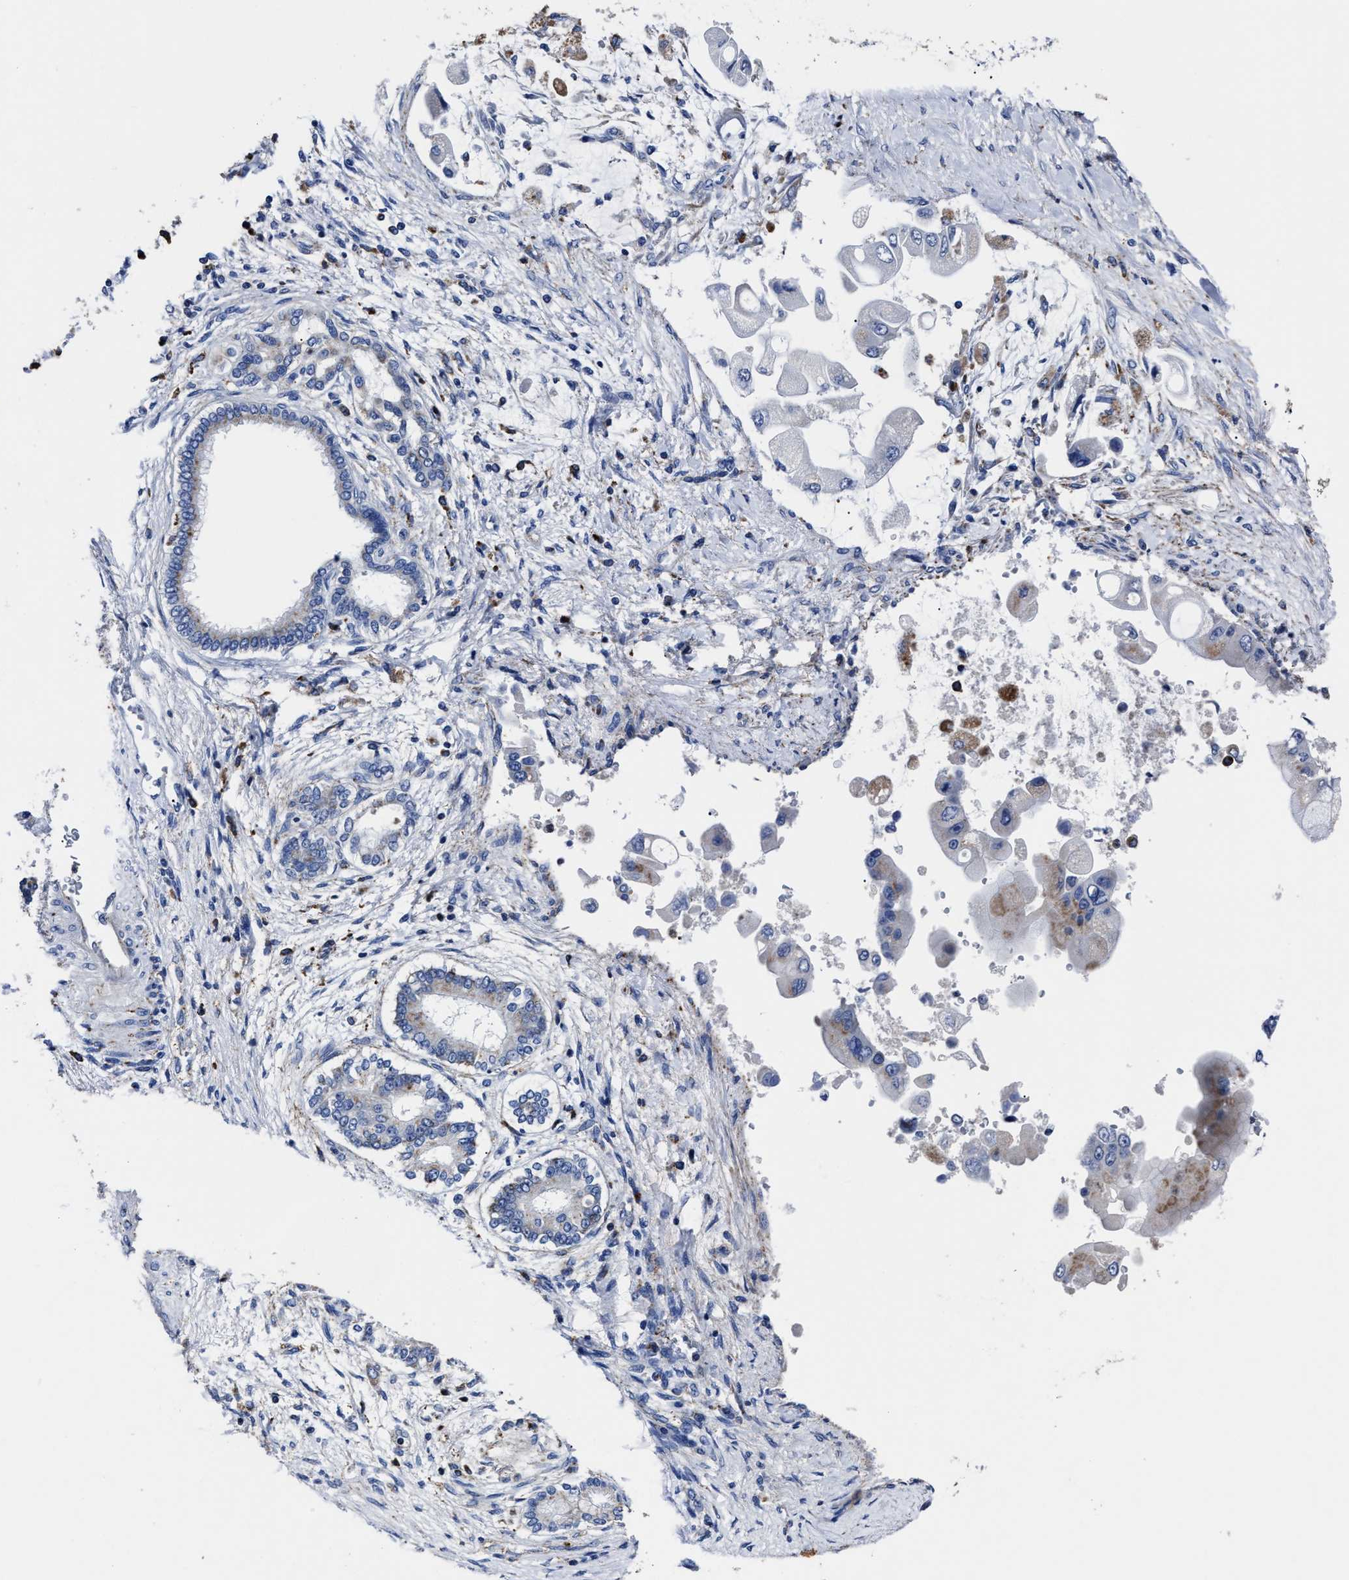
{"staining": {"intensity": "weak", "quantity": "<25%", "location": "cytoplasmic/membranous"}, "tissue": "liver cancer", "cell_type": "Tumor cells", "image_type": "cancer", "snomed": [{"axis": "morphology", "description": "Cholangiocarcinoma"}, {"axis": "topography", "description": "Liver"}], "caption": "Tumor cells are negative for brown protein staining in liver cholangiocarcinoma.", "gene": "LAMTOR4", "patient": {"sex": "male", "age": 50}}